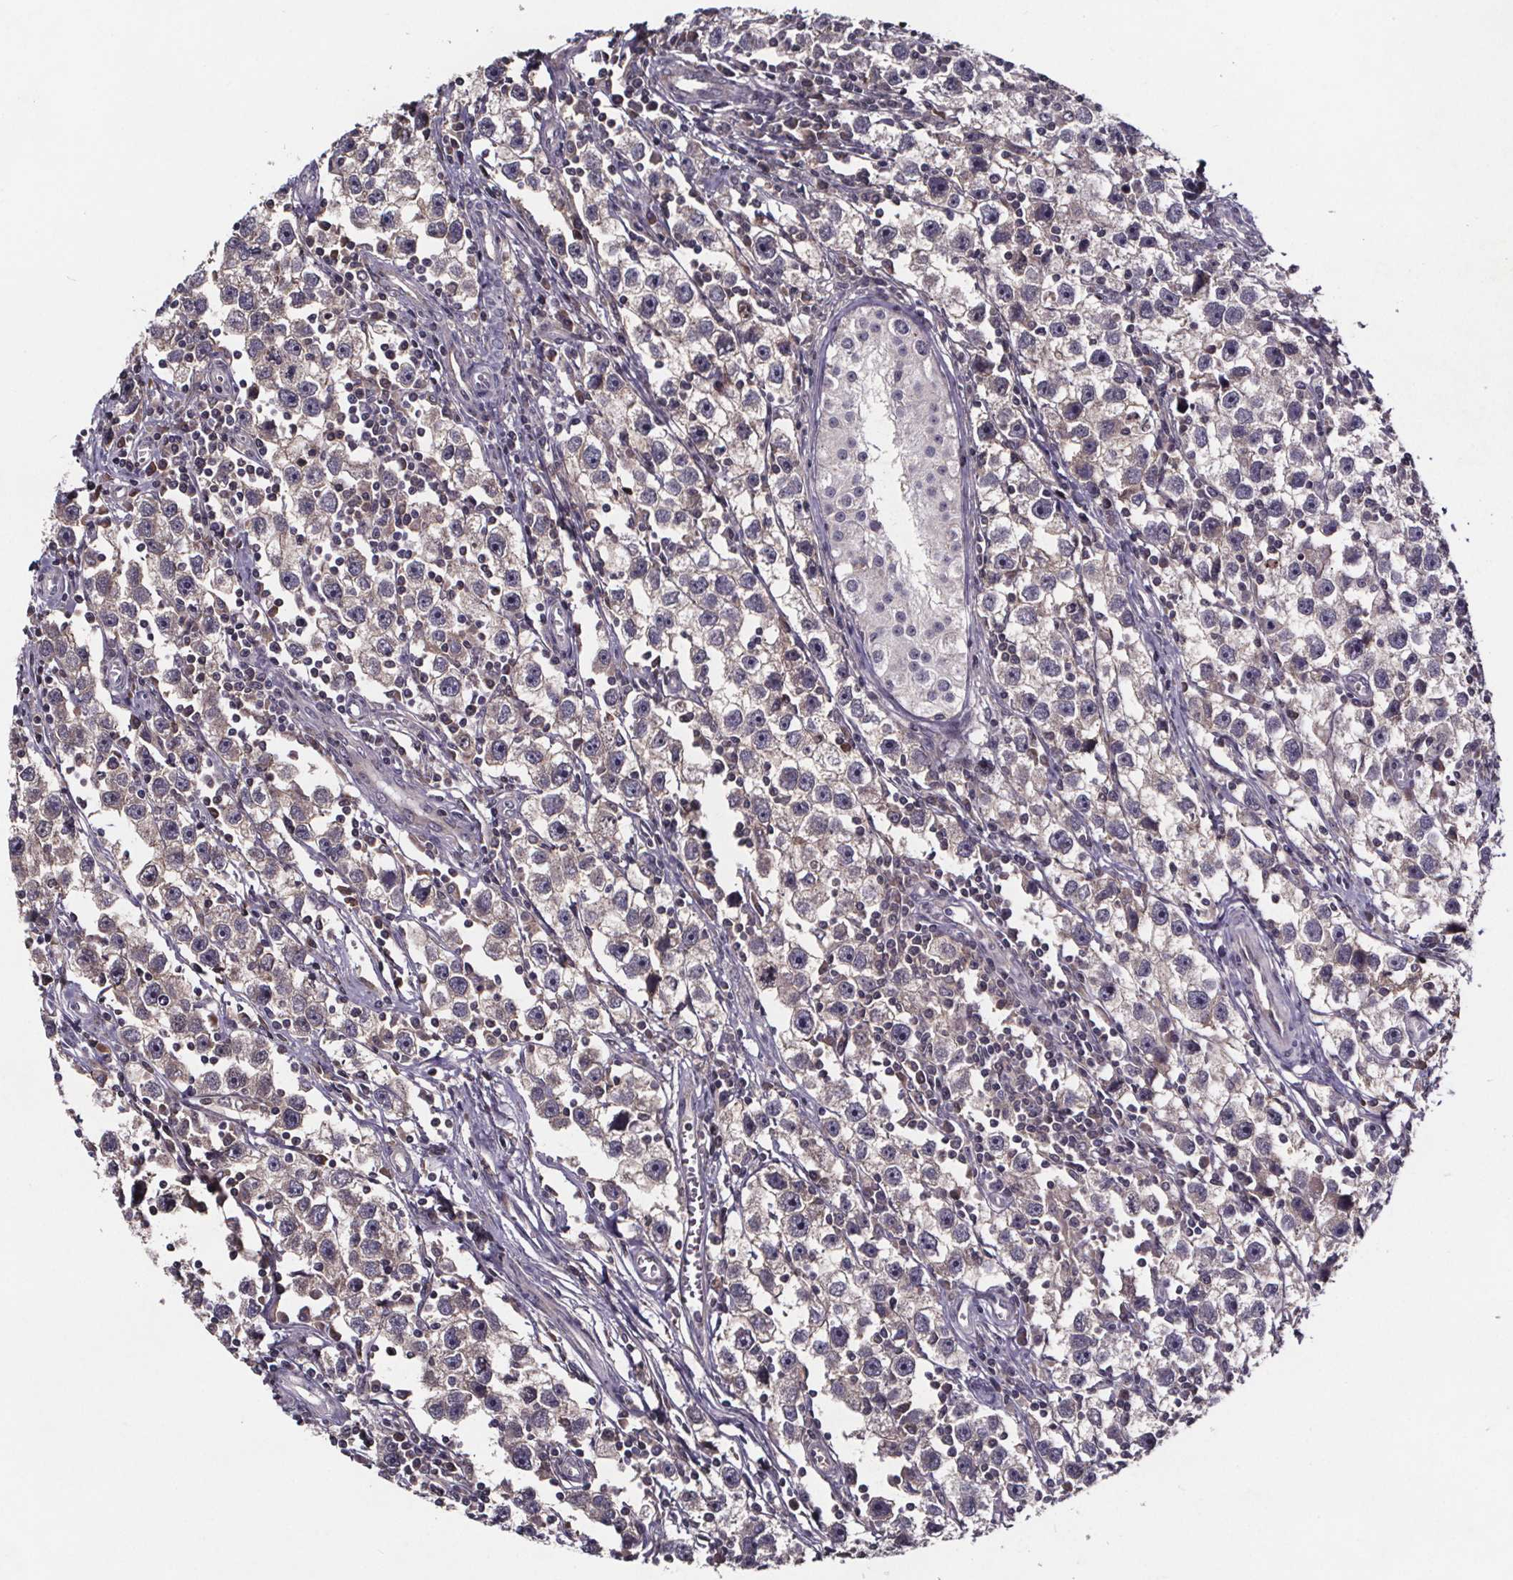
{"staining": {"intensity": "negative", "quantity": "none", "location": "none"}, "tissue": "testis cancer", "cell_type": "Tumor cells", "image_type": "cancer", "snomed": [{"axis": "morphology", "description": "Seminoma, NOS"}, {"axis": "topography", "description": "Testis"}], "caption": "Testis cancer was stained to show a protein in brown. There is no significant positivity in tumor cells.", "gene": "NPHP4", "patient": {"sex": "male", "age": 30}}